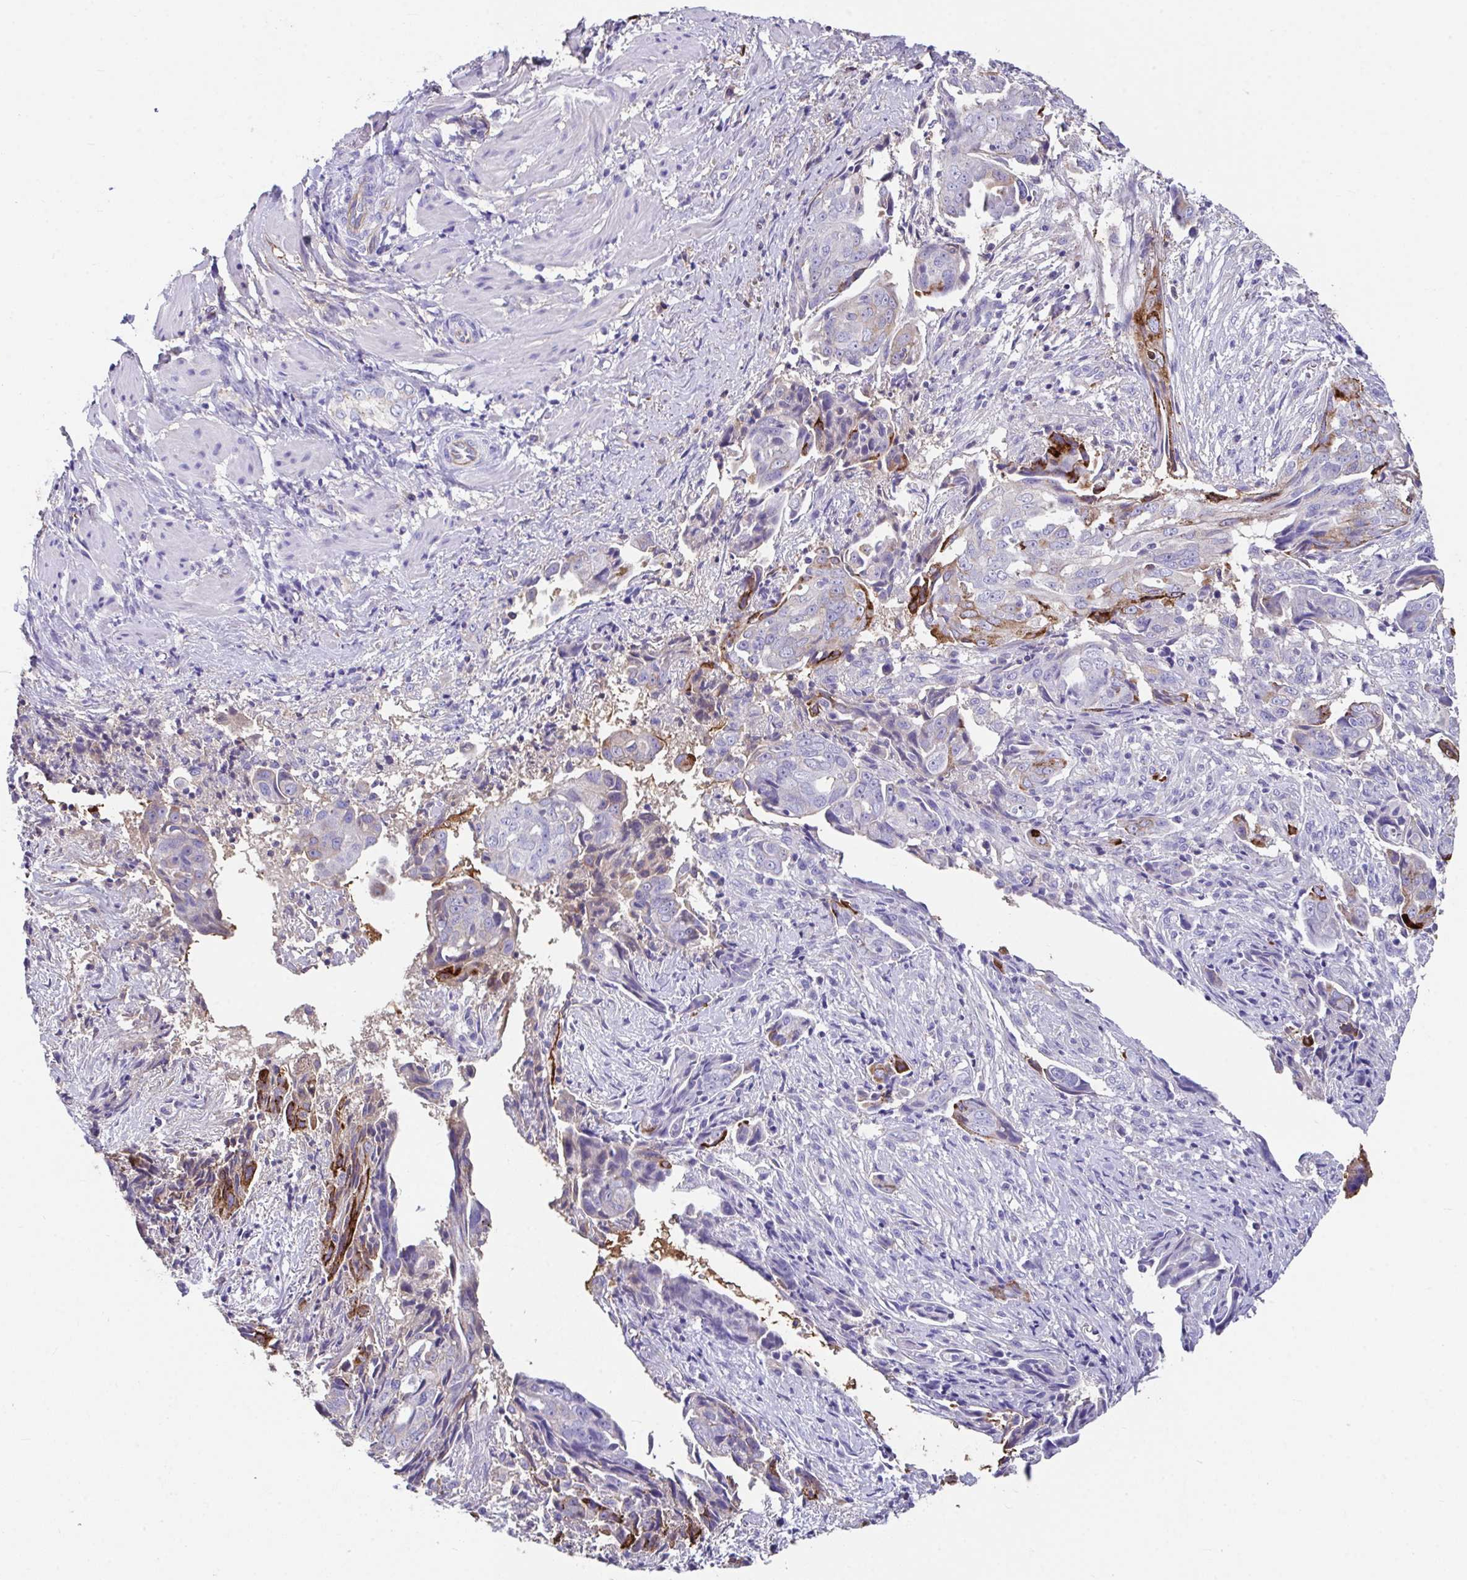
{"staining": {"intensity": "moderate", "quantity": "<25%", "location": "cytoplasmic/membranous"}, "tissue": "ovarian cancer", "cell_type": "Tumor cells", "image_type": "cancer", "snomed": [{"axis": "morphology", "description": "Carcinoma, endometroid"}, {"axis": "topography", "description": "Ovary"}], "caption": "This is an image of immunohistochemistry staining of ovarian cancer, which shows moderate expression in the cytoplasmic/membranous of tumor cells.", "gene": "ZNF813", "patient": {"sex": "female", "age": 70}}